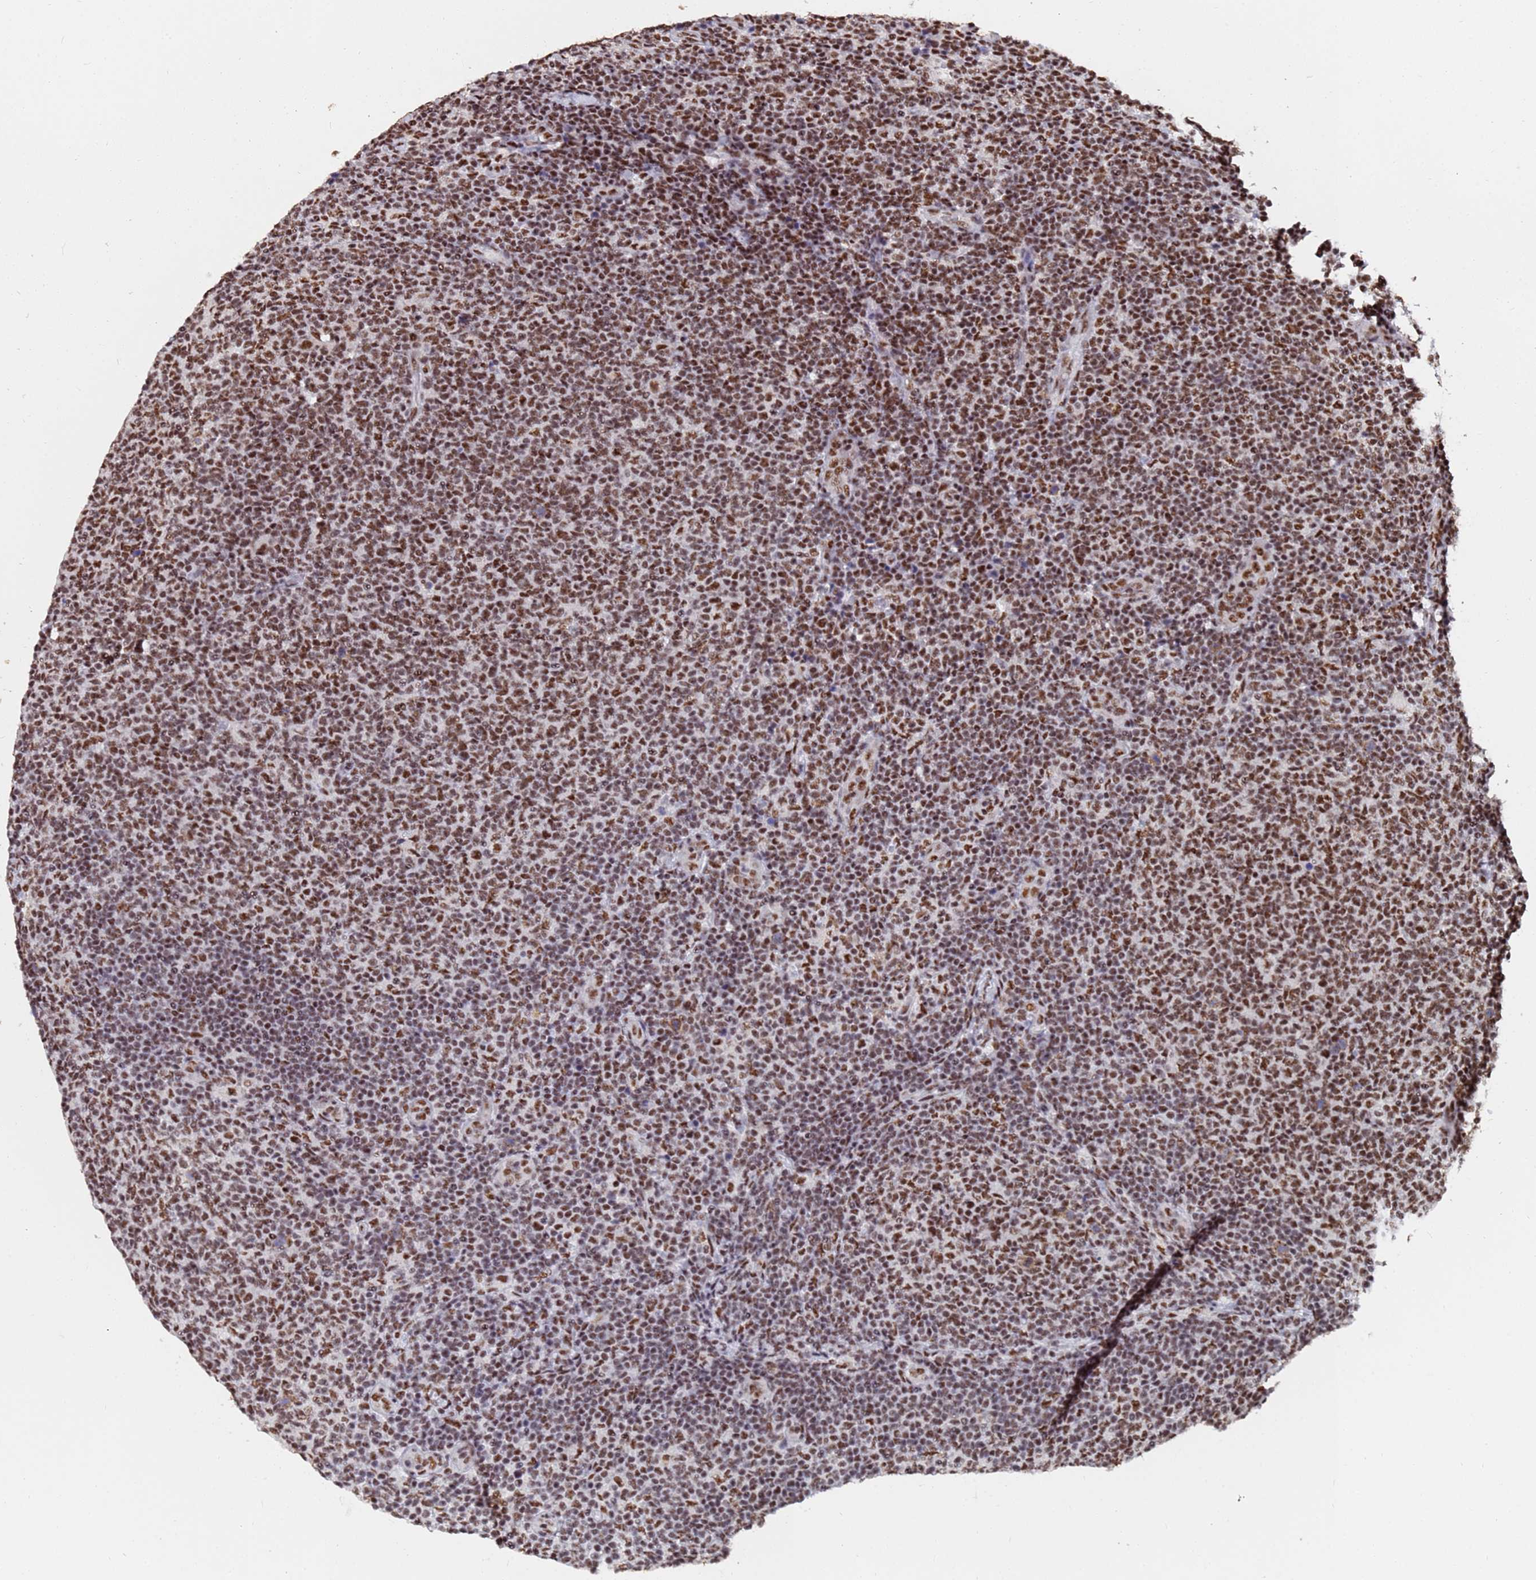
{"staining": {"intensity": "moderate", "quantity": ">75%", "location": "nuclear"}, "tissue": "lymphoma", "cell_type": "Tumor cells", "image_type": "cancer", "snomed": [{"axis": "morphology", "description": "Malignant lymphoma, non-Hodgkin's type, Low grade"}, {"axis": "topography", "description": "Lymph node"}], "caption": "Moderate nuclear protein expression is identified in about >75% of tumor cells in low-grade malignant lymphoma, non-Hodgkin's type. The staining was performed using DAB (3,3'-diaminobenzidine), with brown indicating positive protein expression. Nuclei are stained blue with hematoxylin.", "gene": "SF3B2", "patient": {"sex": "male", "age": 66}}